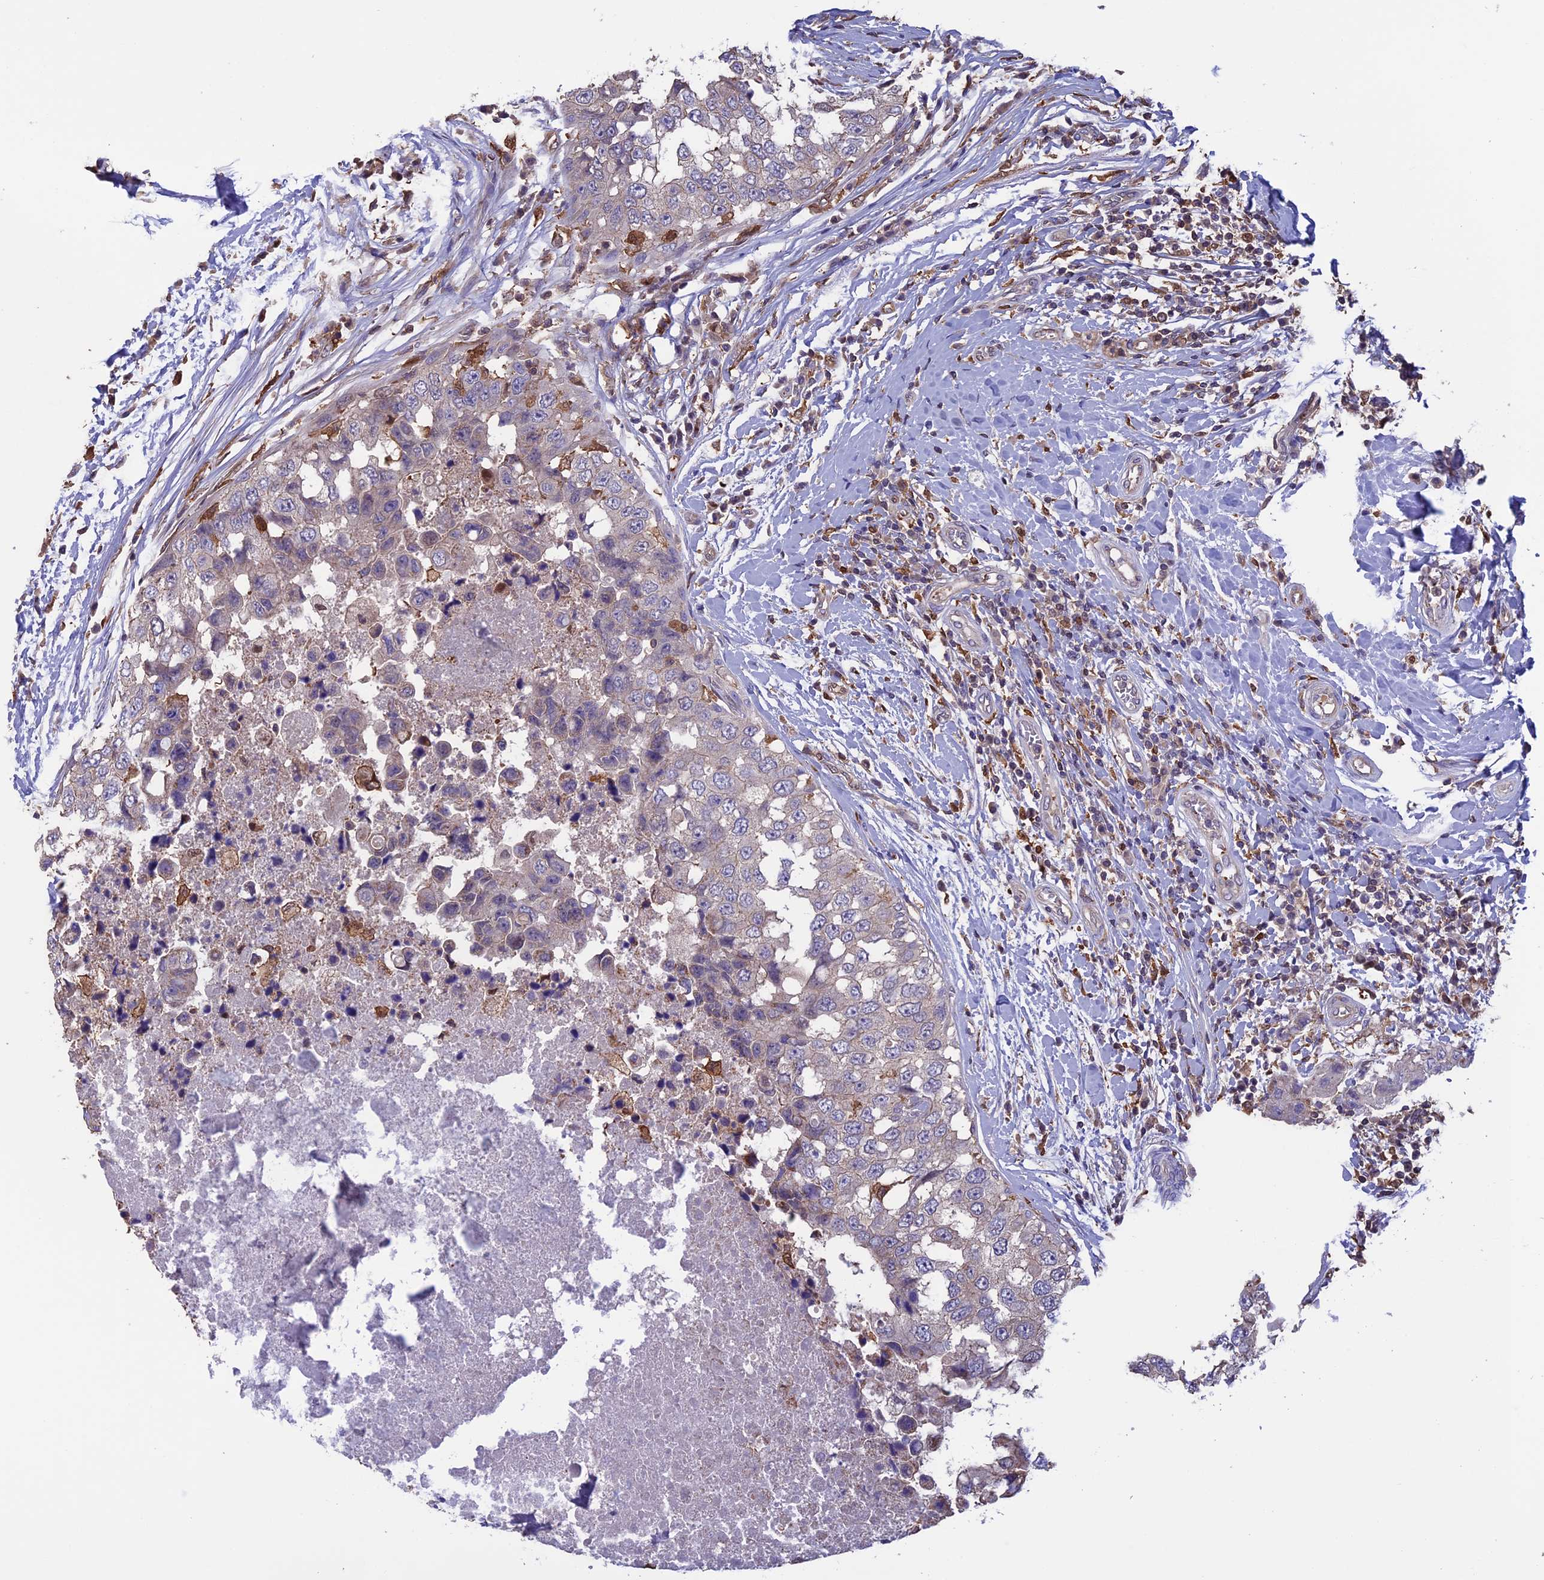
{"staining": {"intensity": "negative", "quantity": "none", "location": "none"}, "tissue": "breast cancer", "cell_type": "Tumor cells", "image_type": "cancer", "snomed": [{"axis": "morphology", "description": "Duct carcinoma"}, {"axis": "topography", "description": "Breast"}], "caption": "A high-resolution micrograph shows immunohistochemistry staining of breast invasive ductal carcinoma, which displays no significant positivity in tumor cells.", "gene": "ARHGAP18", "patient": {"sex": "female", "age": 27}}